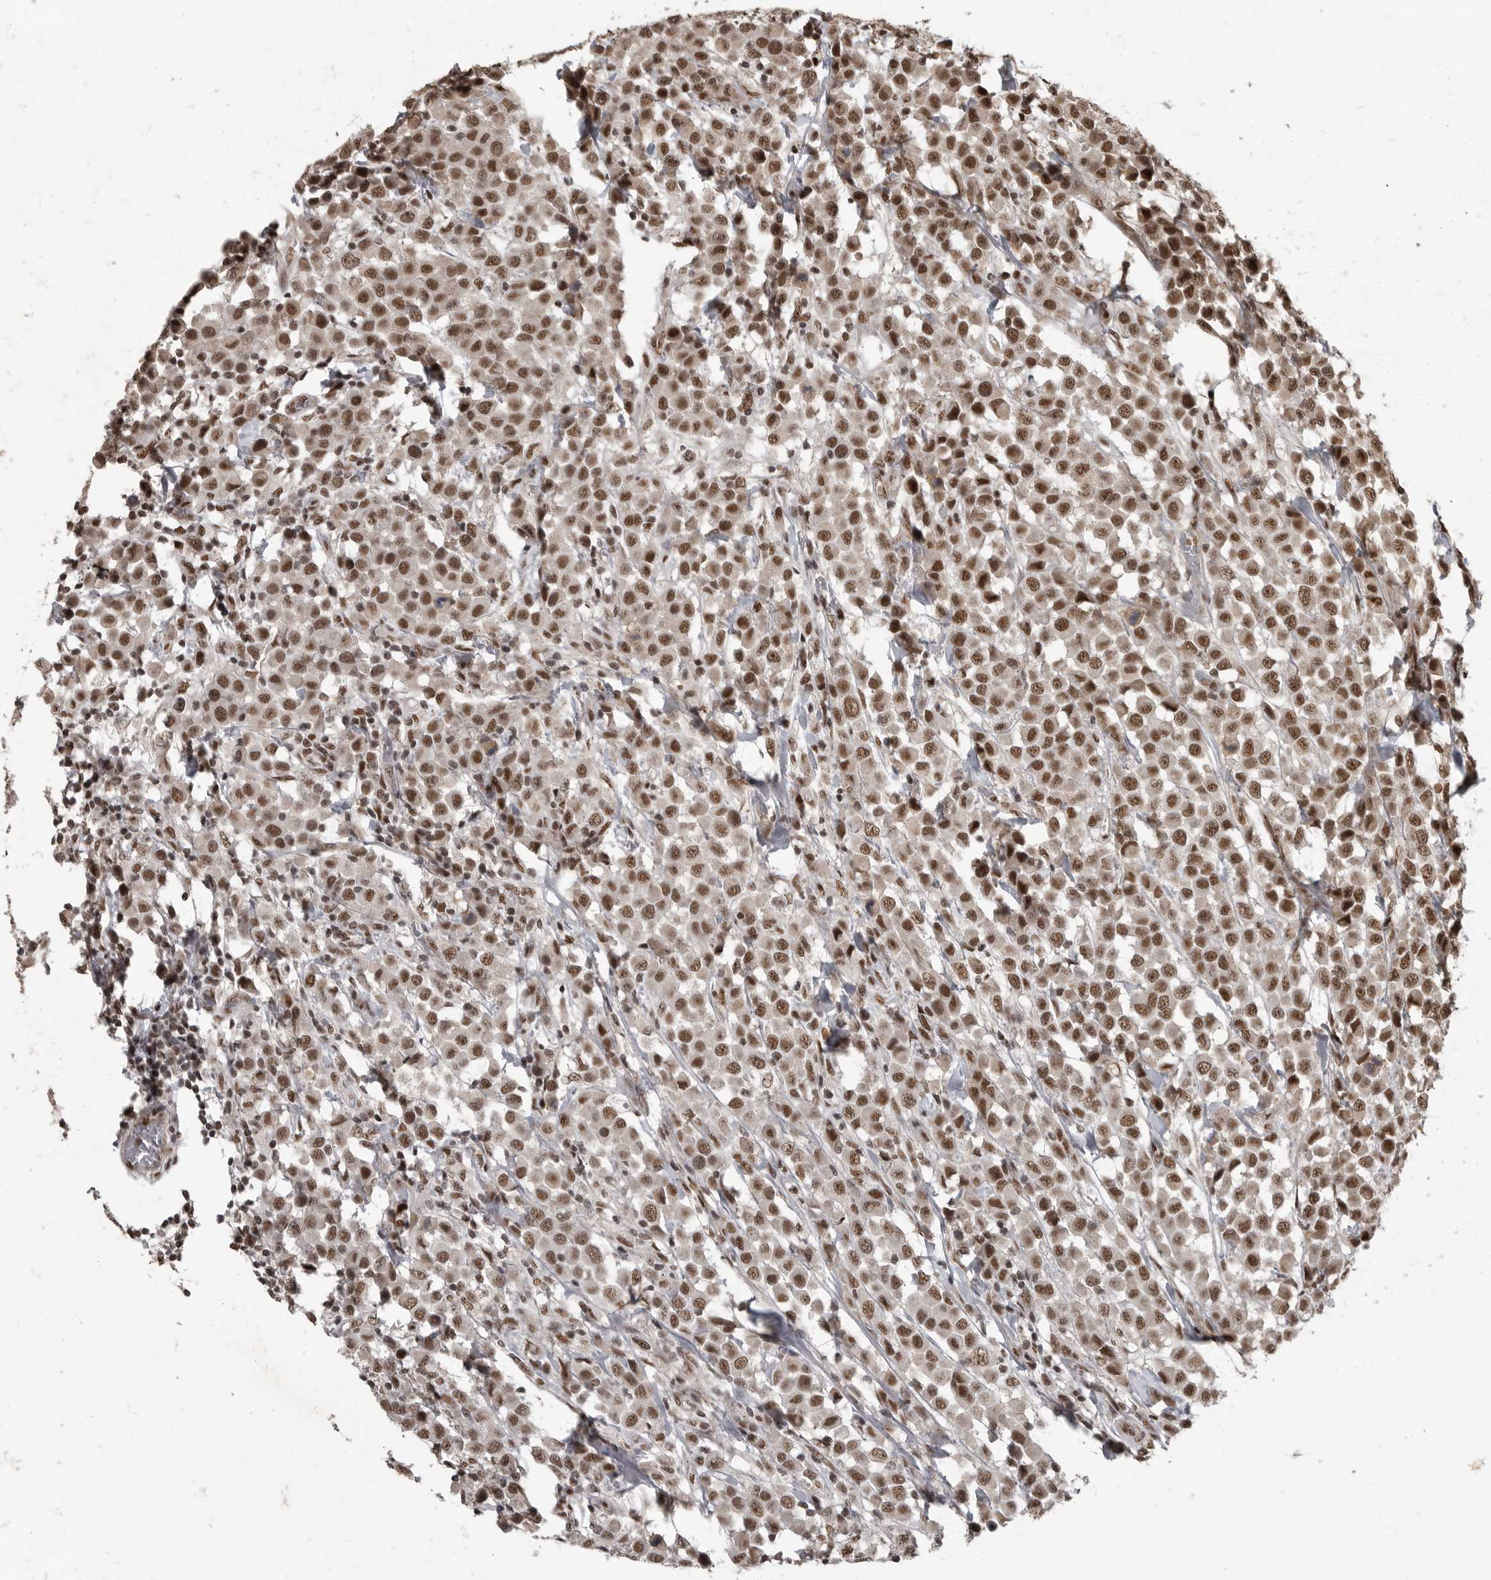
{"staining": {"intensity": "strong", "quantity": ">75%", "location": "nuclear"}, "tissue": "breast cancer", "cell_type": "Tumor cells", "image_type": "cancer", "snomed": [{"axis": "morphology", "description": "Duct carcinoma"}, {"axis": "topography", "description": "Breast"}], "caption": "A histopathology image of breast cancer (infiltrating ductal carcinoma) stained for a protein shows strong nuclear brown staining in tumor cells. (DAB (3,3'-diaminobenzidine) IHC with brightfield microscopy, high magnification).", "gene": "CBLL1", "patient": {"sex": "female", "age": 61}}